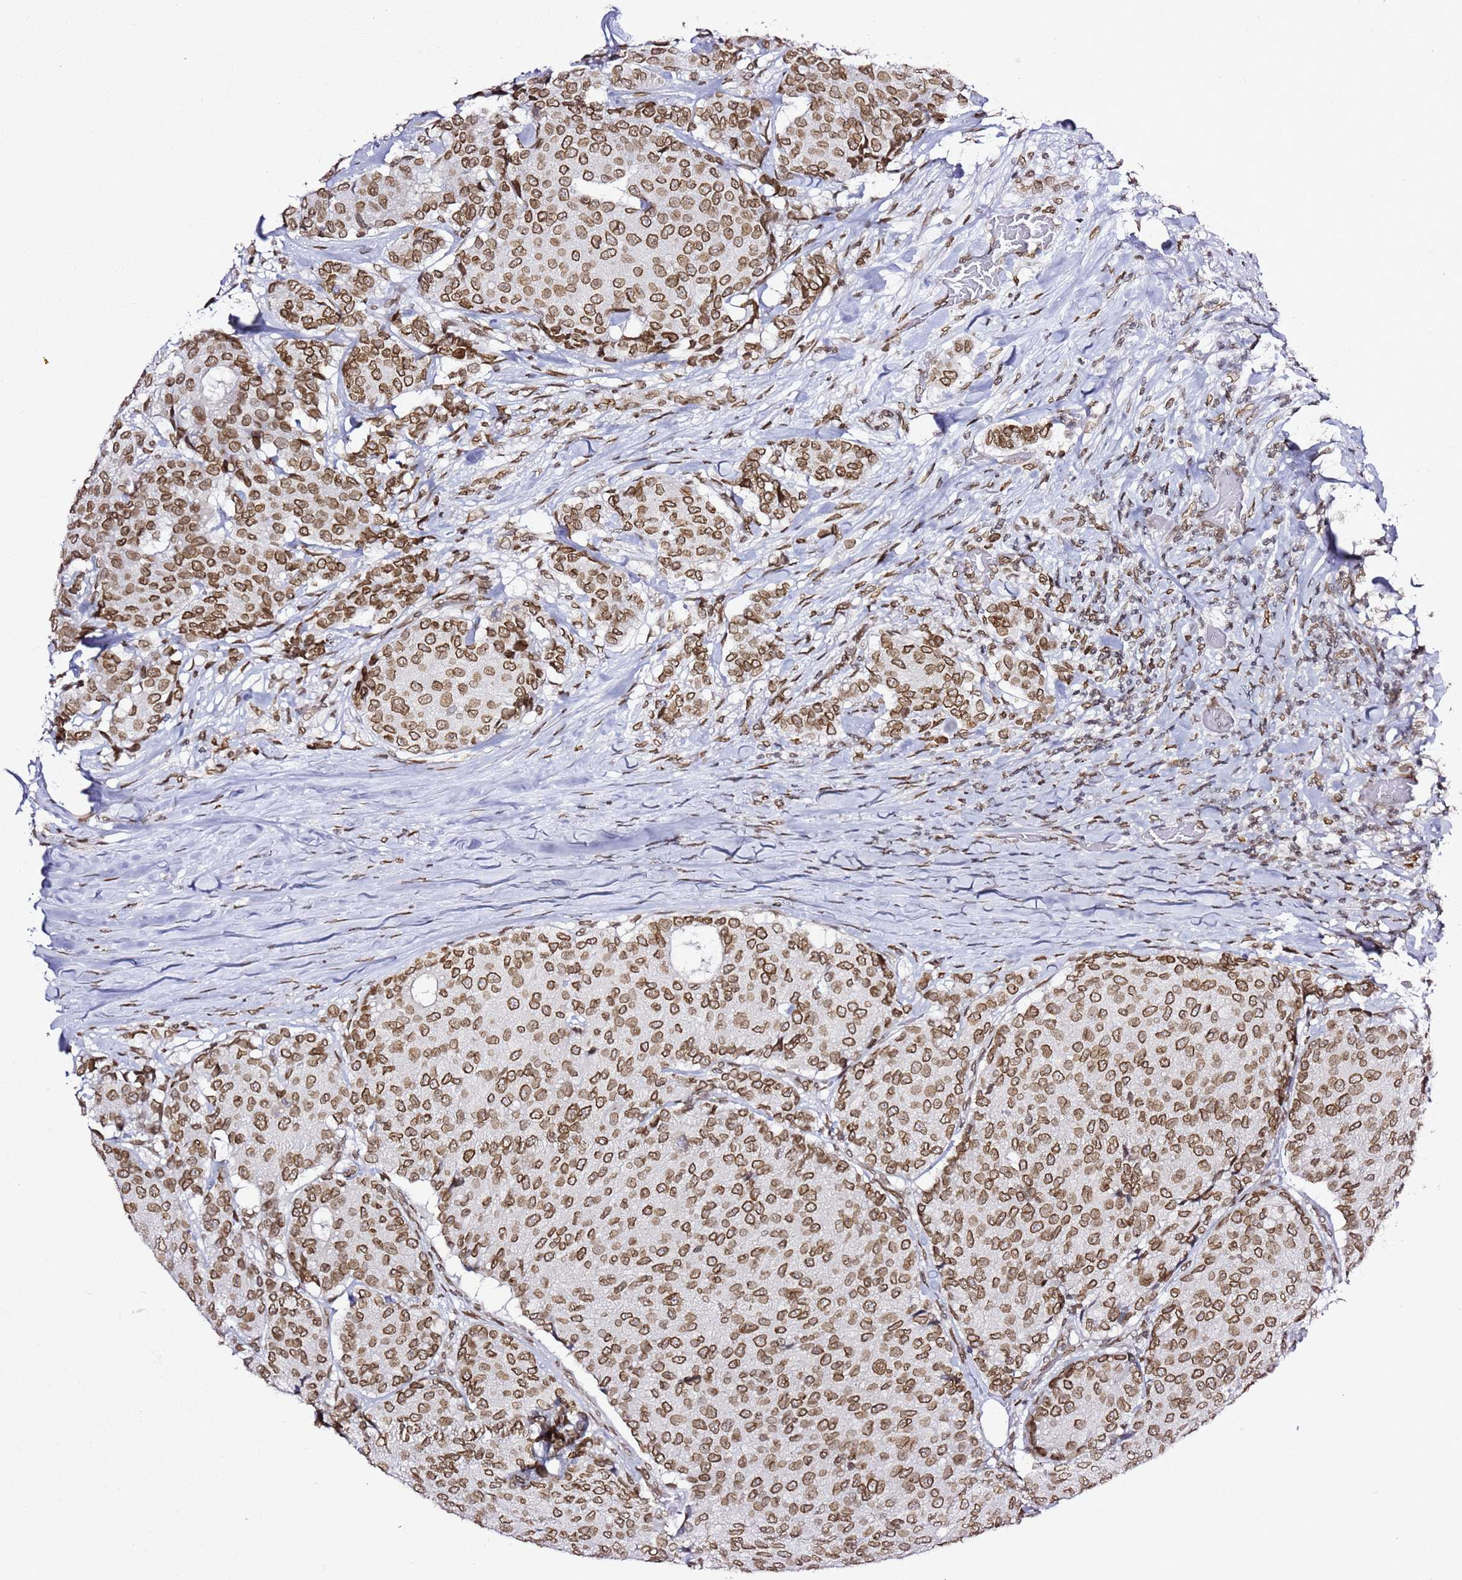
{"staining": {"intensity": "moderate", "quantity": ">75%", "location": "cytoplasmic/membranous,nuclear"}, "tissue": "breast cancer", "cell_type": "Tumor cells", "image_type": "cancer", "snomed": [{"axis": "morphology", "description": "Duct carcinoma"}, {"axis": "topography", "description": "Breast"}], "caption": "Immunohistochemical staining of breast cancer demonstrates medium levels of moderate cytoplasmic/membranous and nuclear positivity in about >75% of tumor cells.", "gene": "POU6F1", "patient": {"sex": "female", "age": 75}}